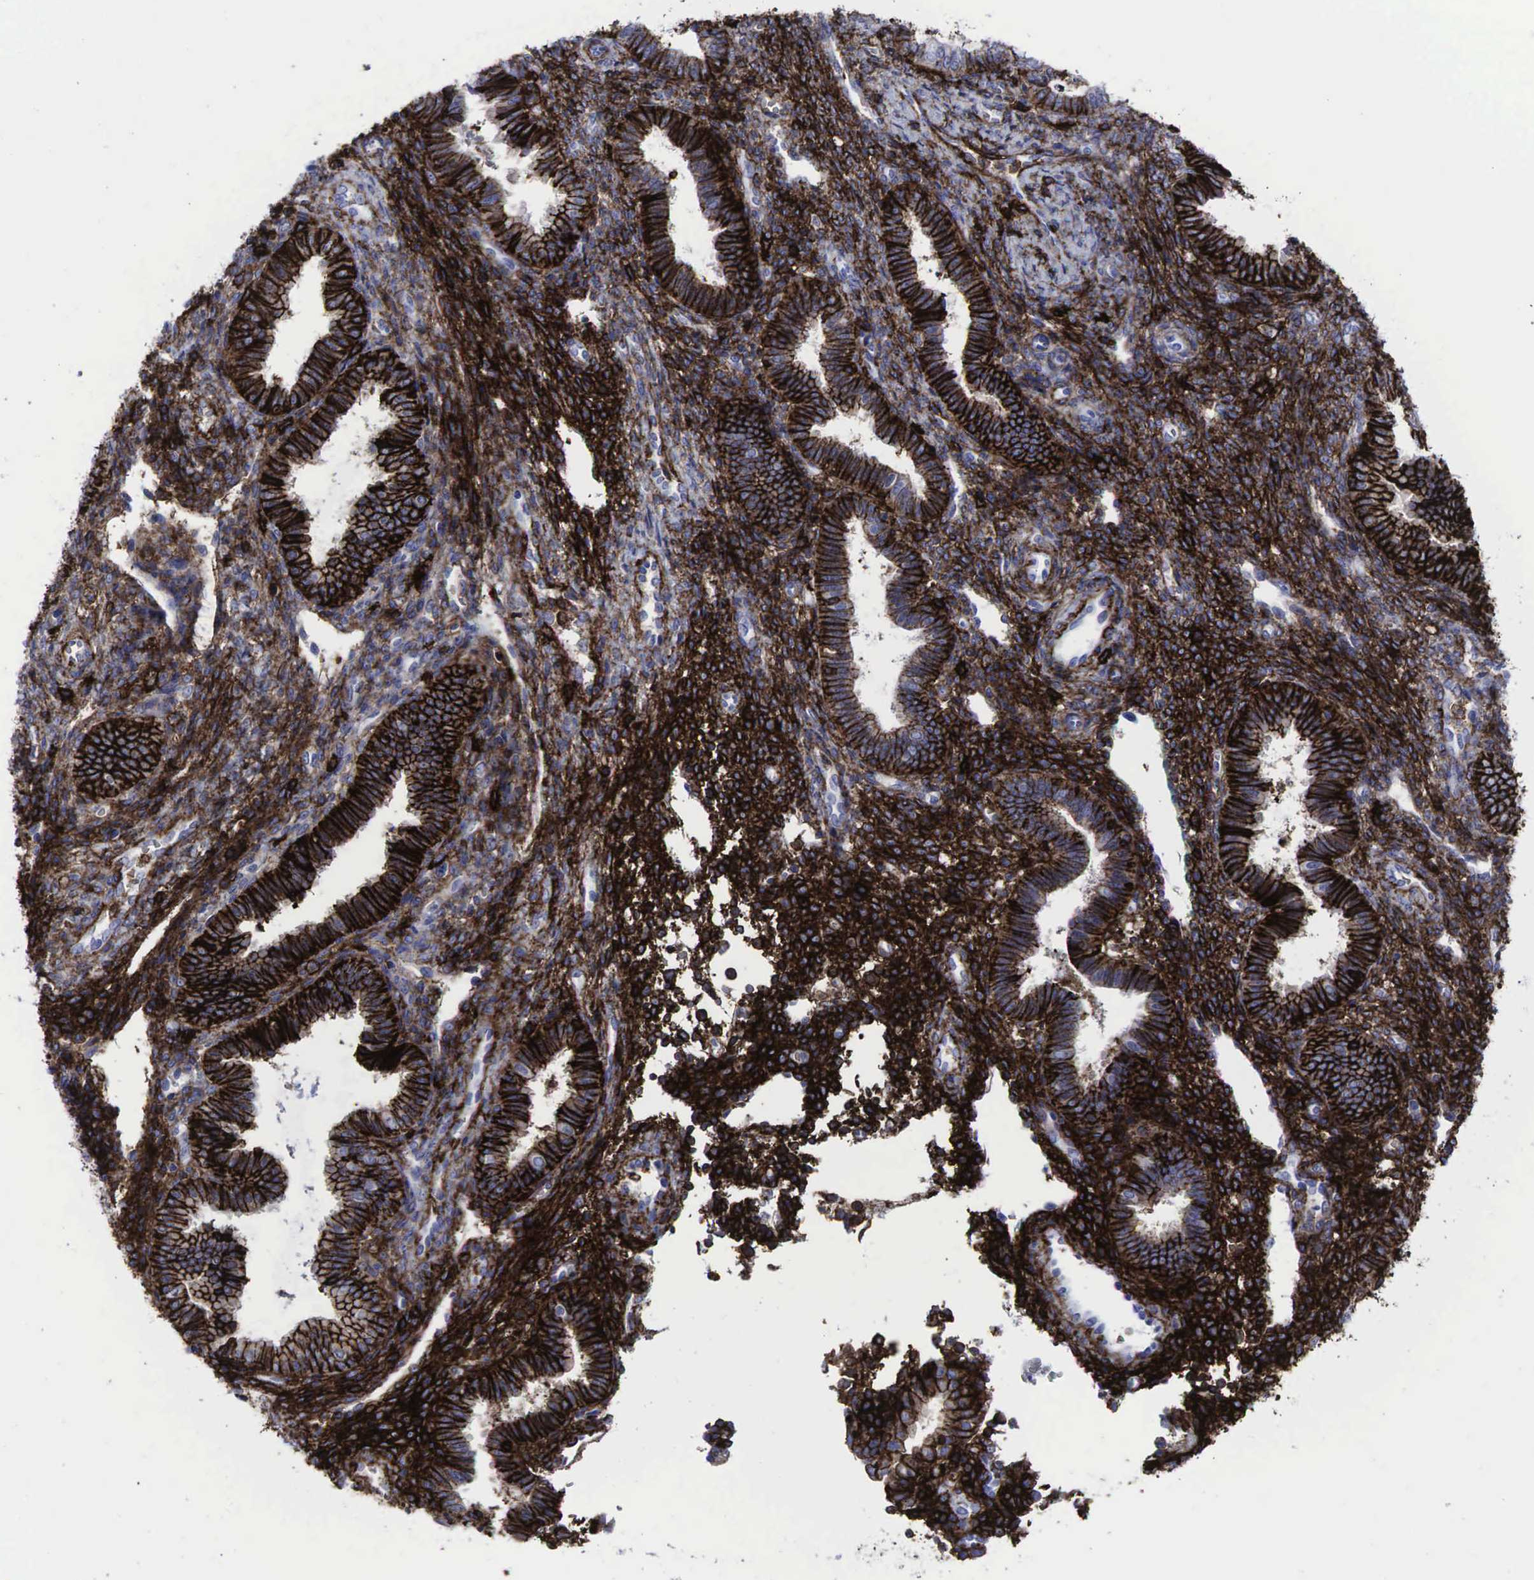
{"staining": {"intensity": "moderate", "quantity": "25%-75%", "location": "cytoplasmic/membranous"}, "tissue": "endometrium", "cell_type": "Cells in endometrial stroma", "image_type": "normal", "snomed": [{"axis": "morphology", "description": "Normal tissue, NOS"}, {"axis": "topography", "description": "Endometrium"}], "caption": "Endometrium stained with DAB (3,3'-diaminobenzidine) IHC exhibits medium levels of moderate cytoplasmic/membranous staining in about 25%-75% of cells in endometrial stroma. The protein of interest is shown in brown color, while the nuclei are stained blue.", "gene": "CD44", "patient": {"sex": "female", "age": 36}}